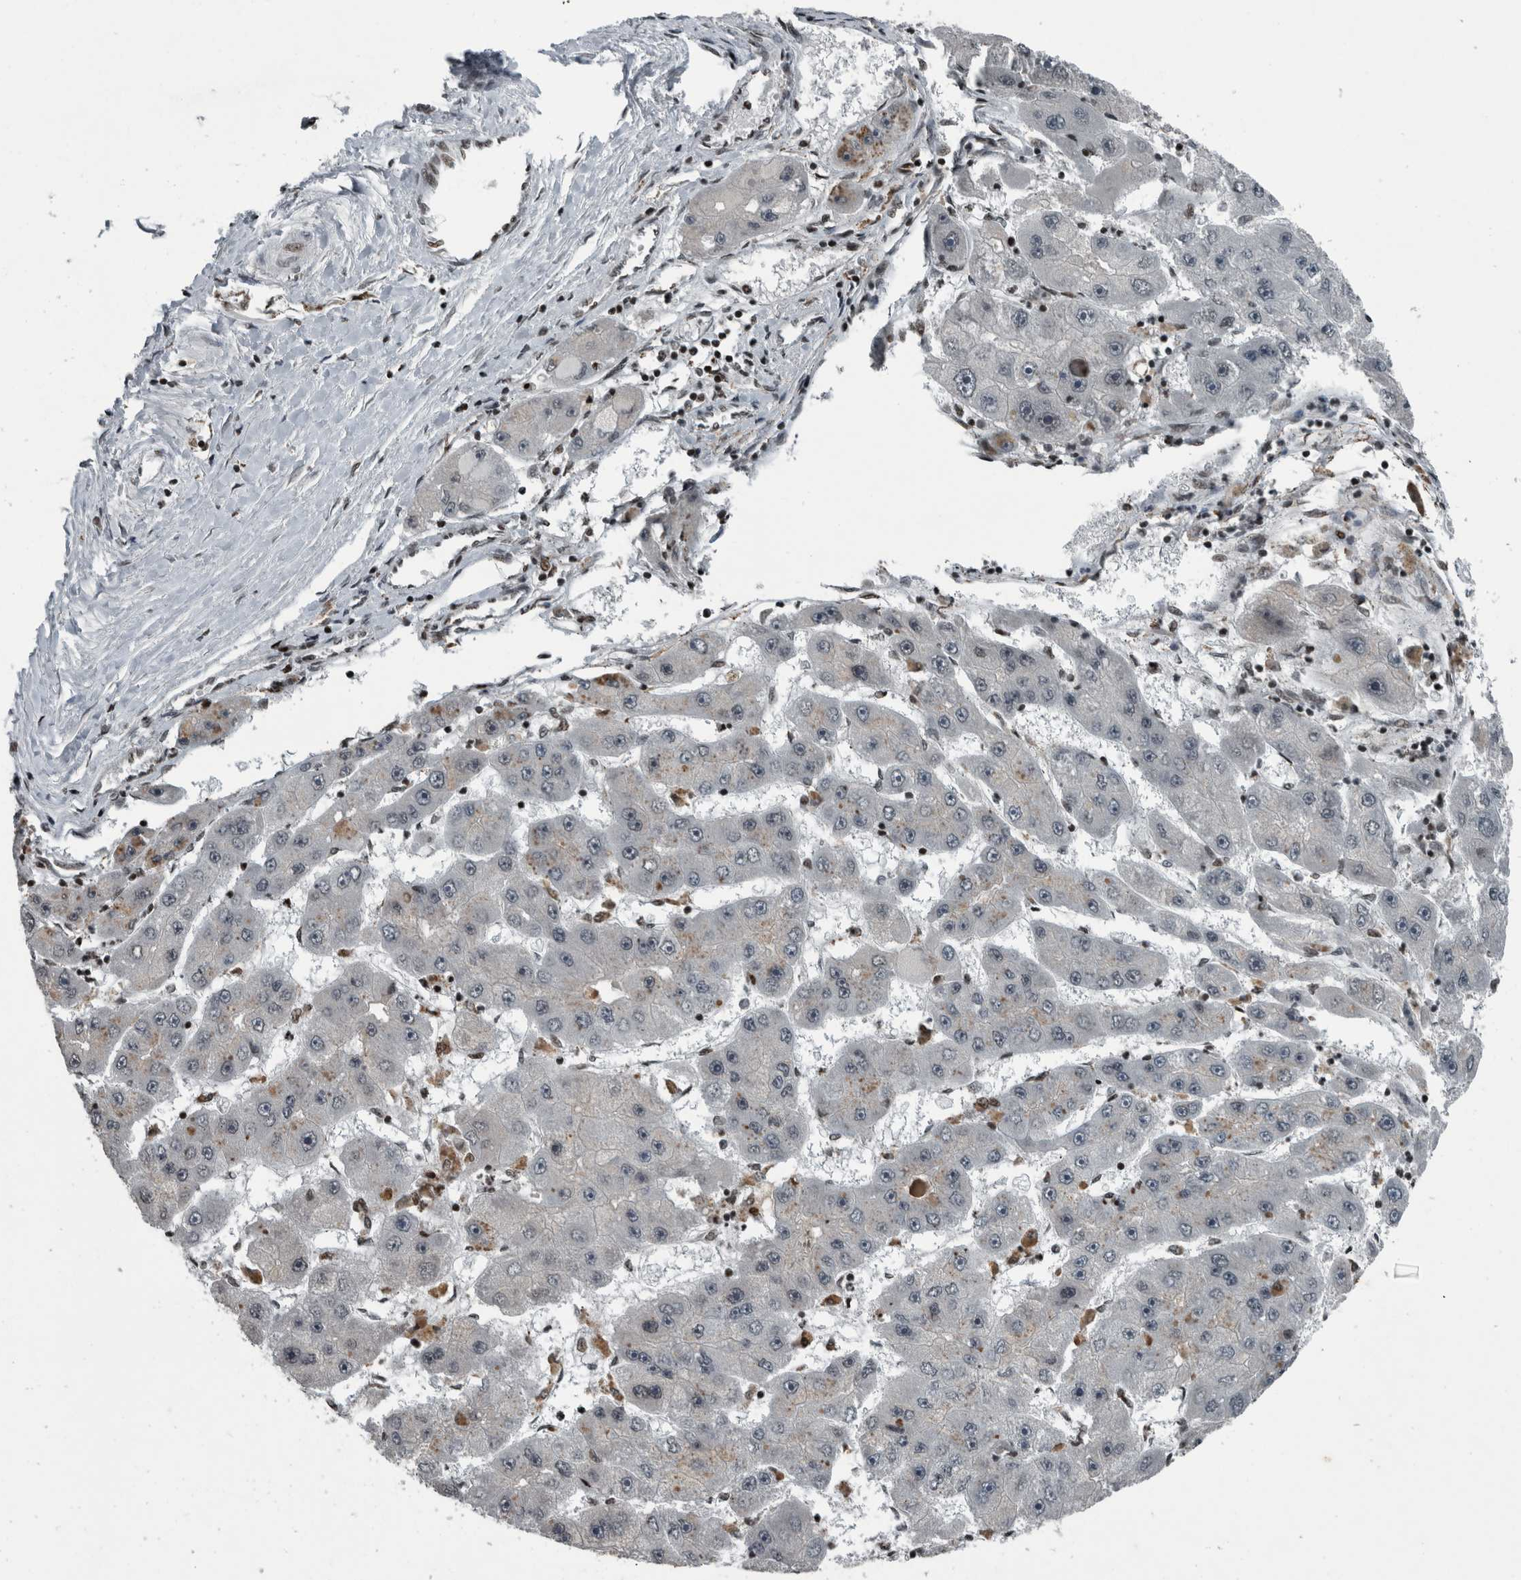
{"staining": {"intensity": "negative", "quantity": "none", "location": "none"}, "tissue": "liver cancer", "cell_type": "Tumor cells", "image_type": "cancer", "snomed": [{"axis": "morphology", "description": "Carcinoma, Hepatocellular, NOS"}, {"axis": "topography", "description": "Liver"}], "caption": "Liver hepatocellular carcinoma stained for a protein using immunohistochemistry (IHC) exhibits no staining tumor cells.", "gene": "UNC50", "patient": {"sex": "female", "age": 61}}